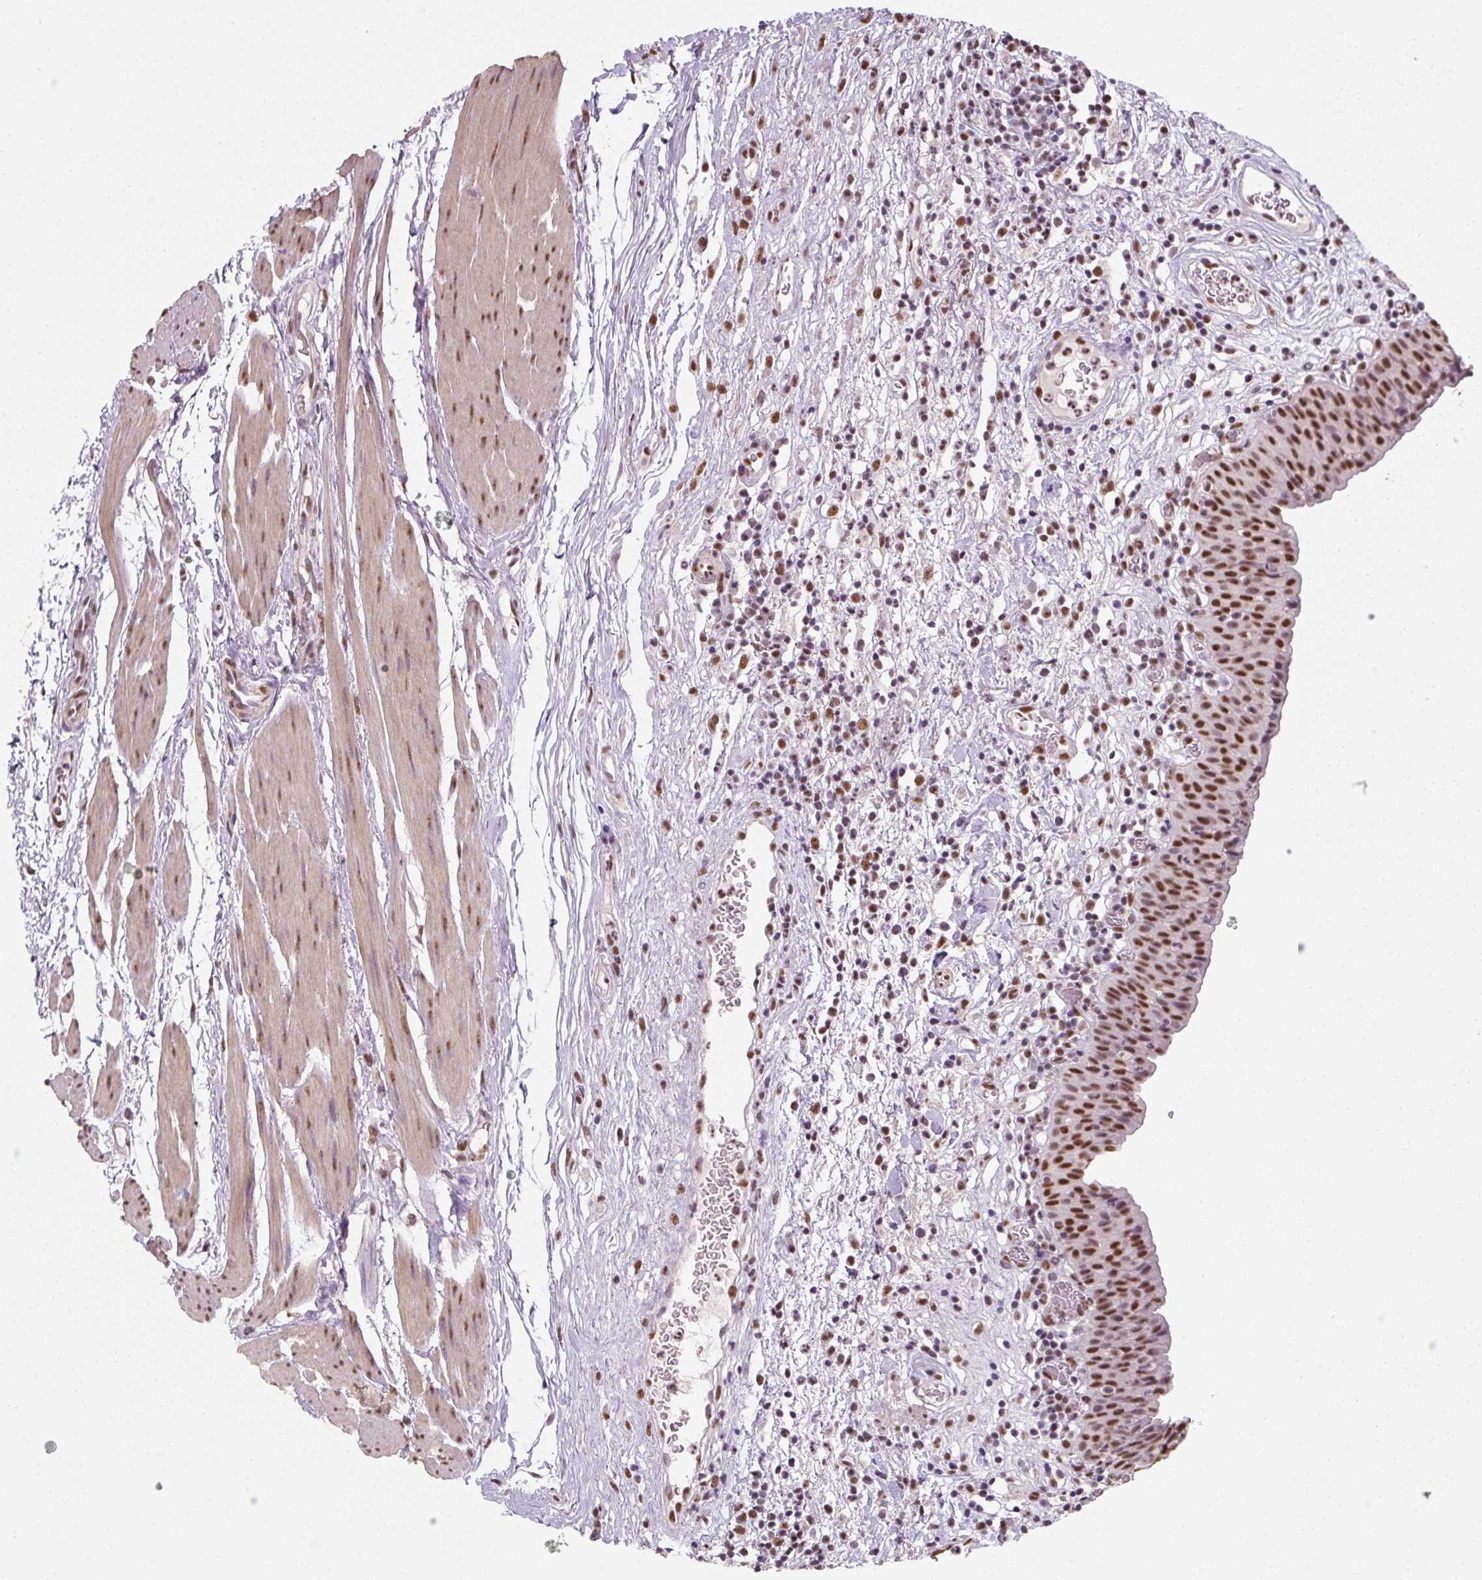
{"staining": {"intensity": "strong", "quantity": ">75%", "location": "nuclear"}, "tissue": "urinary bladder", "cell_type": "Urothelial cells", "image_type": "normal", "snomed": [{"axis": "morphology", "description": "Normal tissue, NOS"}, {"axis": "morphology", "description": "Inflammation, NOS"}, {"axis": "topography", "description": "Urinary bladder"}], "caption": "DAB (3,3'-diaminobenzidine) immunohistochemical staining of benign human urinary bladder exhibits strong nuclear protein positivity in approximately >75% of urothelial cells.", "gene": "ENSG00000291316", "patient": {"sex": "male", "age": 57}}